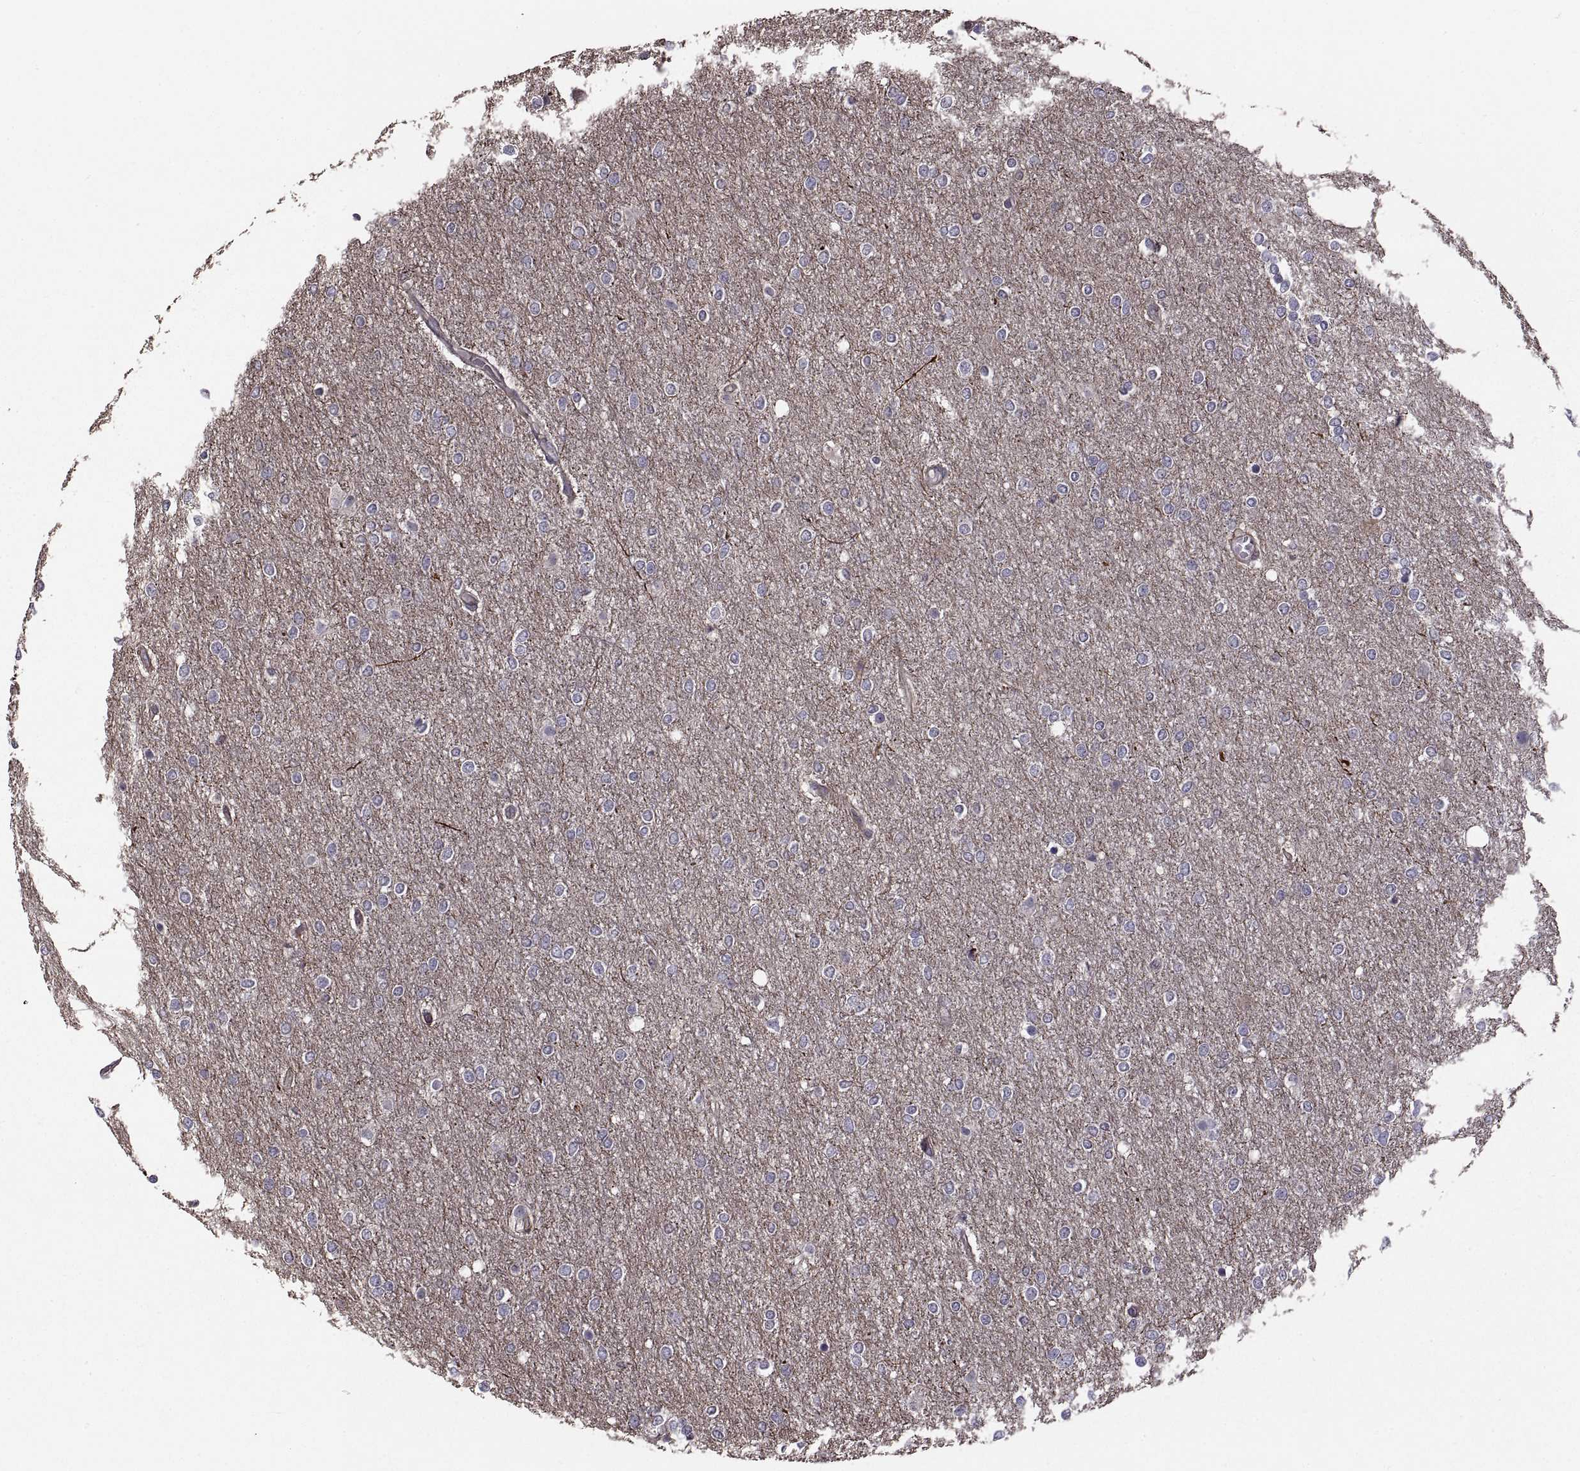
{"staining": {"intensity": "negative", "quantity": "none", "location": "none"}, "tissue": "glioma", "cell_type": "Tumor cells", "image_type": "cancer", "snomed": [{"axis": "morphology", "description": "Glioma, malignant, High grade"}, {"axis": "topography", "description": "Brain"}], "caption": "This is a image of immunohistochemistry staining of high-grade glioma (malignant), which shows no positivity in tumor cells.", "gene": "PMM2", "patient": {"sex": "female", "age": 61}}